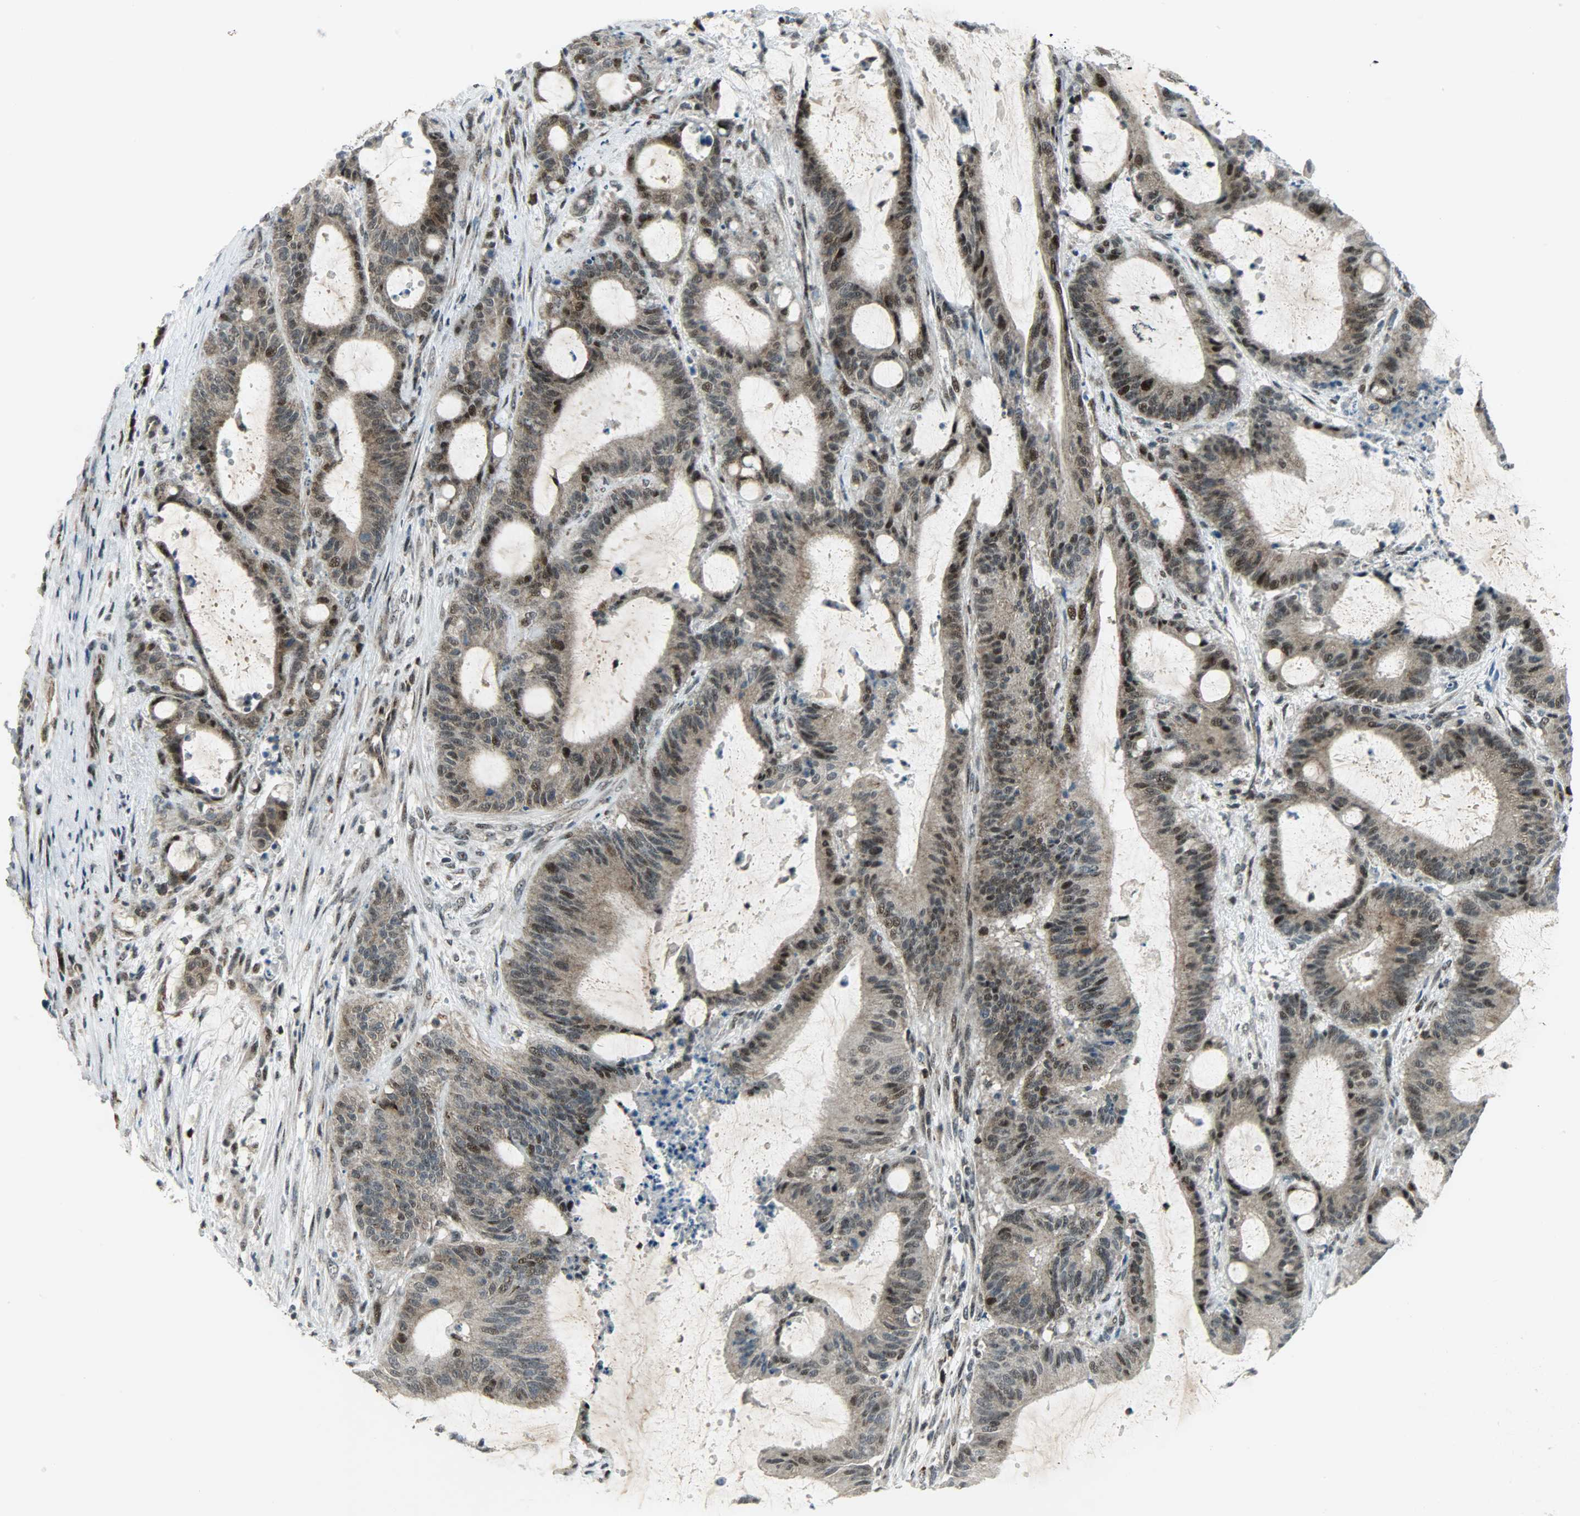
{"staining": {"intensity": "weak", "quantity": ">75%", "location": "cytoplasmic/membranous,nuclear"}, "tissue": "liver cancer", "cell_type": "Tumor cells", "image_type": "cancer", "snomed": [{"axis": "morphology", "description": "Cholangiocarcinoma"}, {"axis": "topography", "description": "Liver"}], "caption": "This photomicrograph displays liver cancer (cholangiocarcinoma) stained with immunohistochemistry (IHC) to label a protein in brown. The cytoplasmic/membranous and nuclear of tumor cells show weak positivity for the protein. Nuclei are counter-stained blue.", "gene": "IL15", "patient": {"sex": "female", "age": 73}}